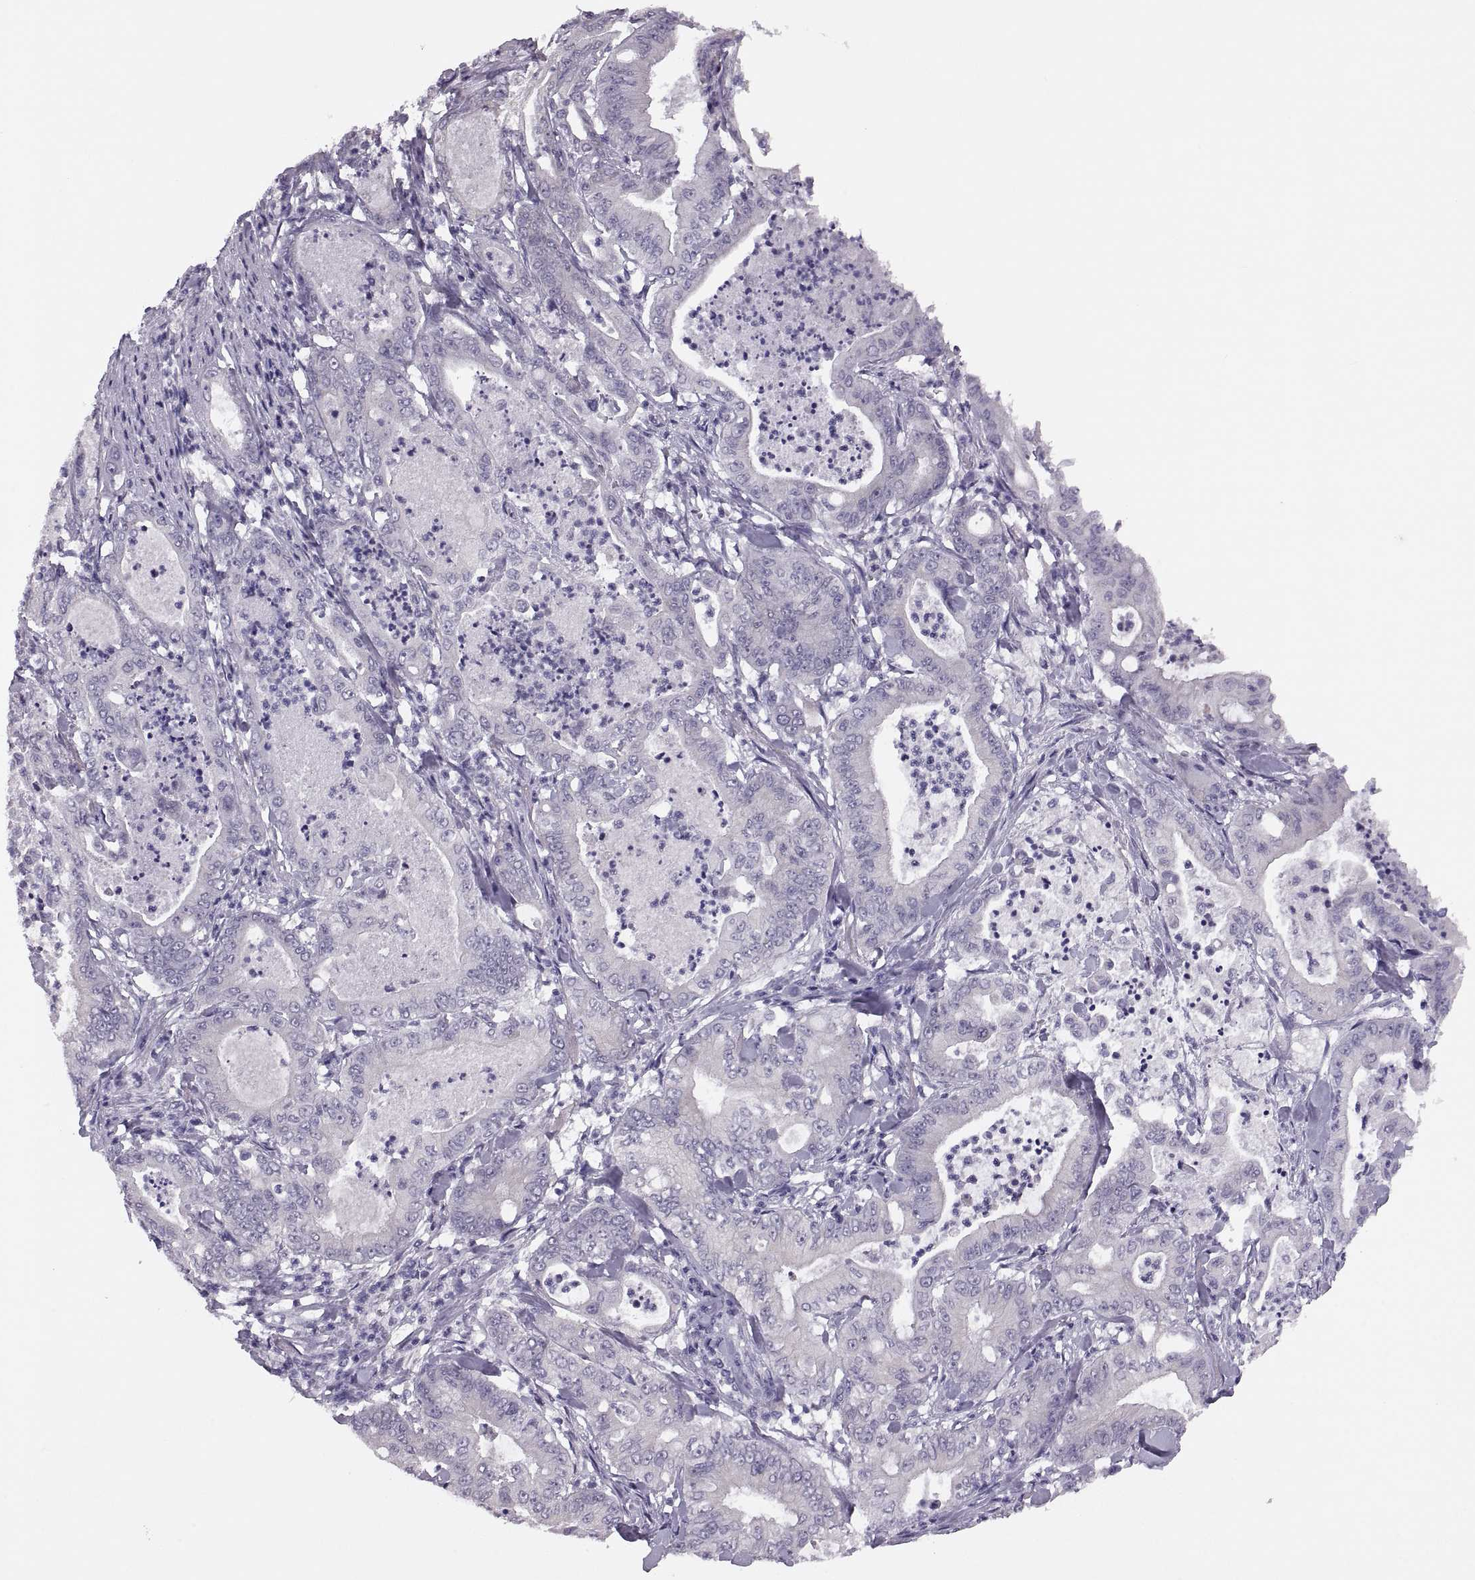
{"staining": {"intensity": "negative", "quantity": "none", "location": "none"}, "tissue": "pancreatic cancer", "cell_type": "Tumor cells", "image_type": "cancer", "snomed": [{"axis": "morphology", "description": "Adenocarcinoma, NOS"}, {"axis": "topography", "description": "Pancreas"}], "caption": "The photomicrograph demonstrates no significant positivity in tumor cells of pancreatic cancer. The staining was performed using DAB (3,3'-diaminobenzidine) to visualize the protein expression in brown, while the nuclei were stained in blue with hematoxylin (Magnification: 20x).", "gene": "ADH6", "patient": {"sex": "male", "age": 71}}